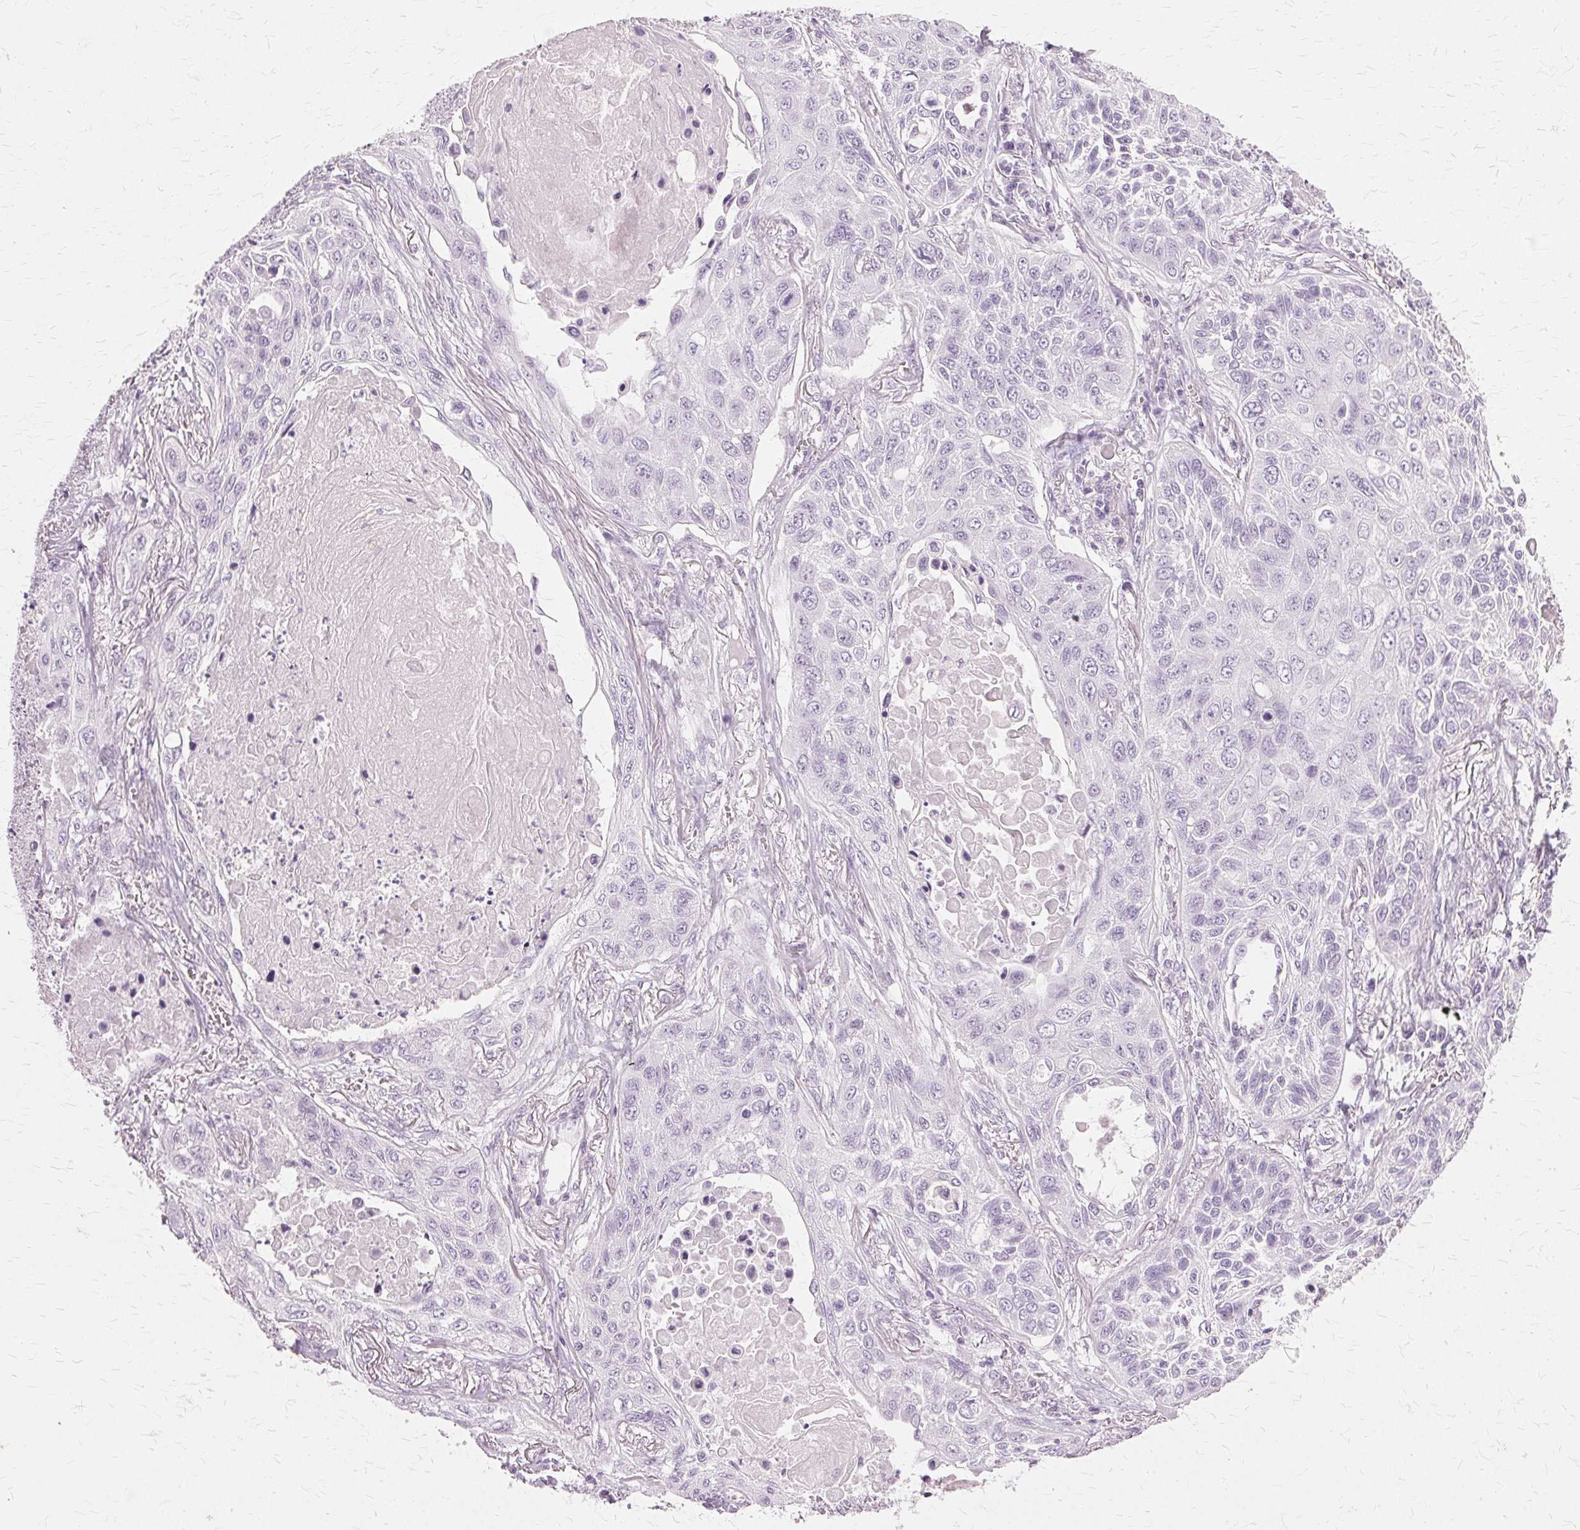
{"staining": {"intensity": "negative", "quantity": "none", "location": "none"}, "tissue": "lung cancer", "cell_type": "Tumor cells", "image_type": "cancer", "snomed": [{"axis": "morphology", "description": "Squamous cell carcinoma, NOS"}, {"axis": "topography", "description": "Lung"}], "caption": "Micrograph shows no protein expression in tumor cells of lung cancer (squamous cell carcinoma) tissue.", "gene": "SLC45A3", "patient": {"sex": "male", "age": 75}}